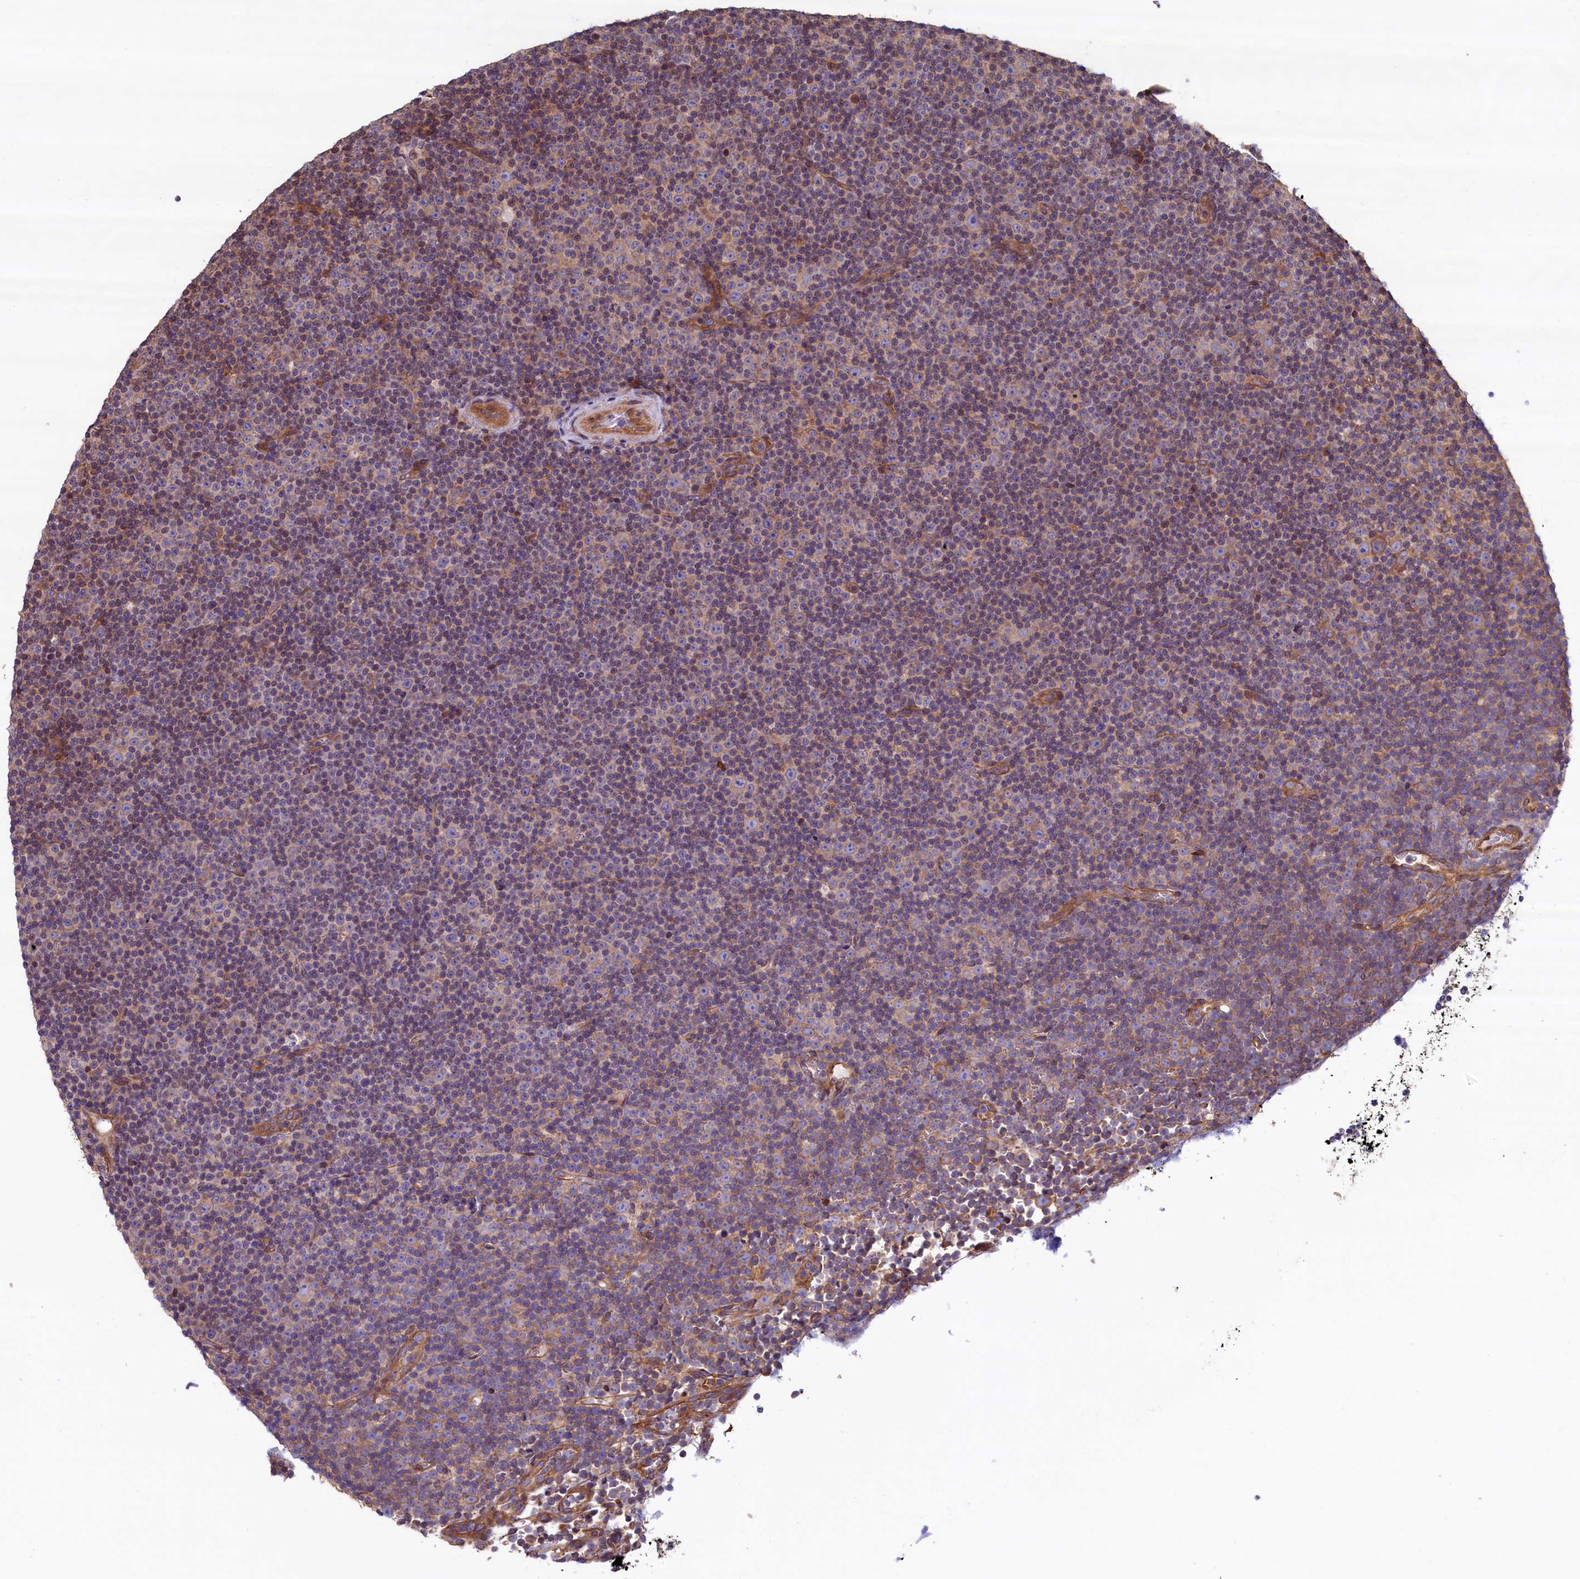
{"staining": {"intensity": "weak", "quantity": "<25%", "location": "cytoplasmic/membranous"}, "tissue": "lymphoma", "cell_type": "Tumor cells", "image_type": "cancer", "snomed": [{"axis": "morphology", "description": "Malignant lymphoma, non-Hodgkin's type, Low grade"}, {"axis": "topography", "description": "Lymph node"}], "caption": "This is an immunohistochemistry (IHC) histopathology image of low-grade malignant lymphoma, non-Hodgkin's type. There is no expression in tumor cells.", "gene": "ATXN2L", "patient": {"sex": "female", "age": 67}}